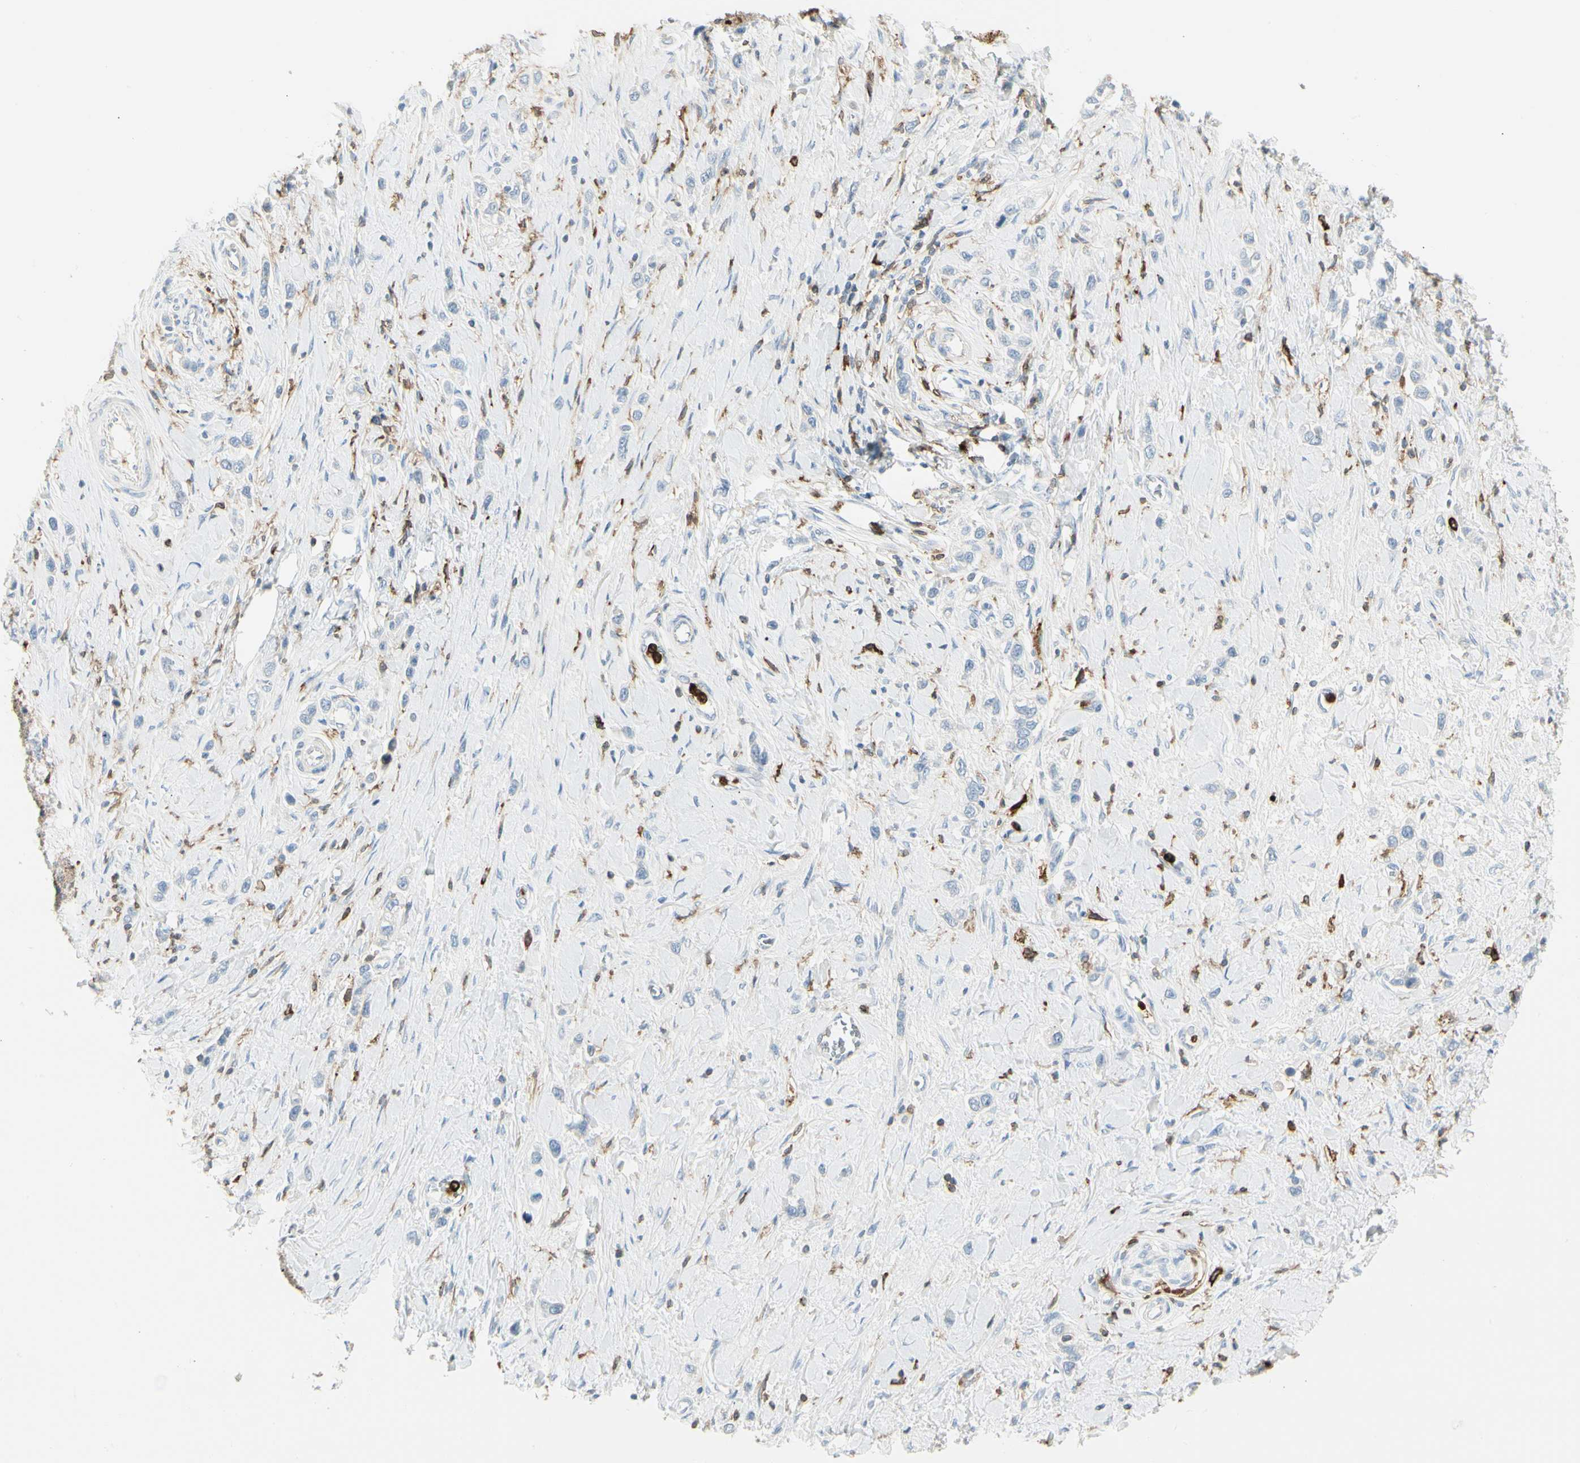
{"staining": {"intensity": "negative", "quantity": "none", "location": "none"}, "tissue": "stomach cancer", "cell_type": "Tumor cells", "image_type": "cancer", "snomed": [{"axis": "morphology", "description": "Normal tissue, NOS"}, {"axis": "morphology", "description": "Adenocarcinoma, NOS"}, {"axis": "topography", "description": "Stomach, upper"}, {"axis": "topography", "description": "Stomach"}], "caption": "DAB immunohistochemical staining of human adenocarcinoma (stomach) demonstrates no significant staining in tumor cells.", "gene": "ITGB2", "patient": {"sex": "female", "age": 65}}